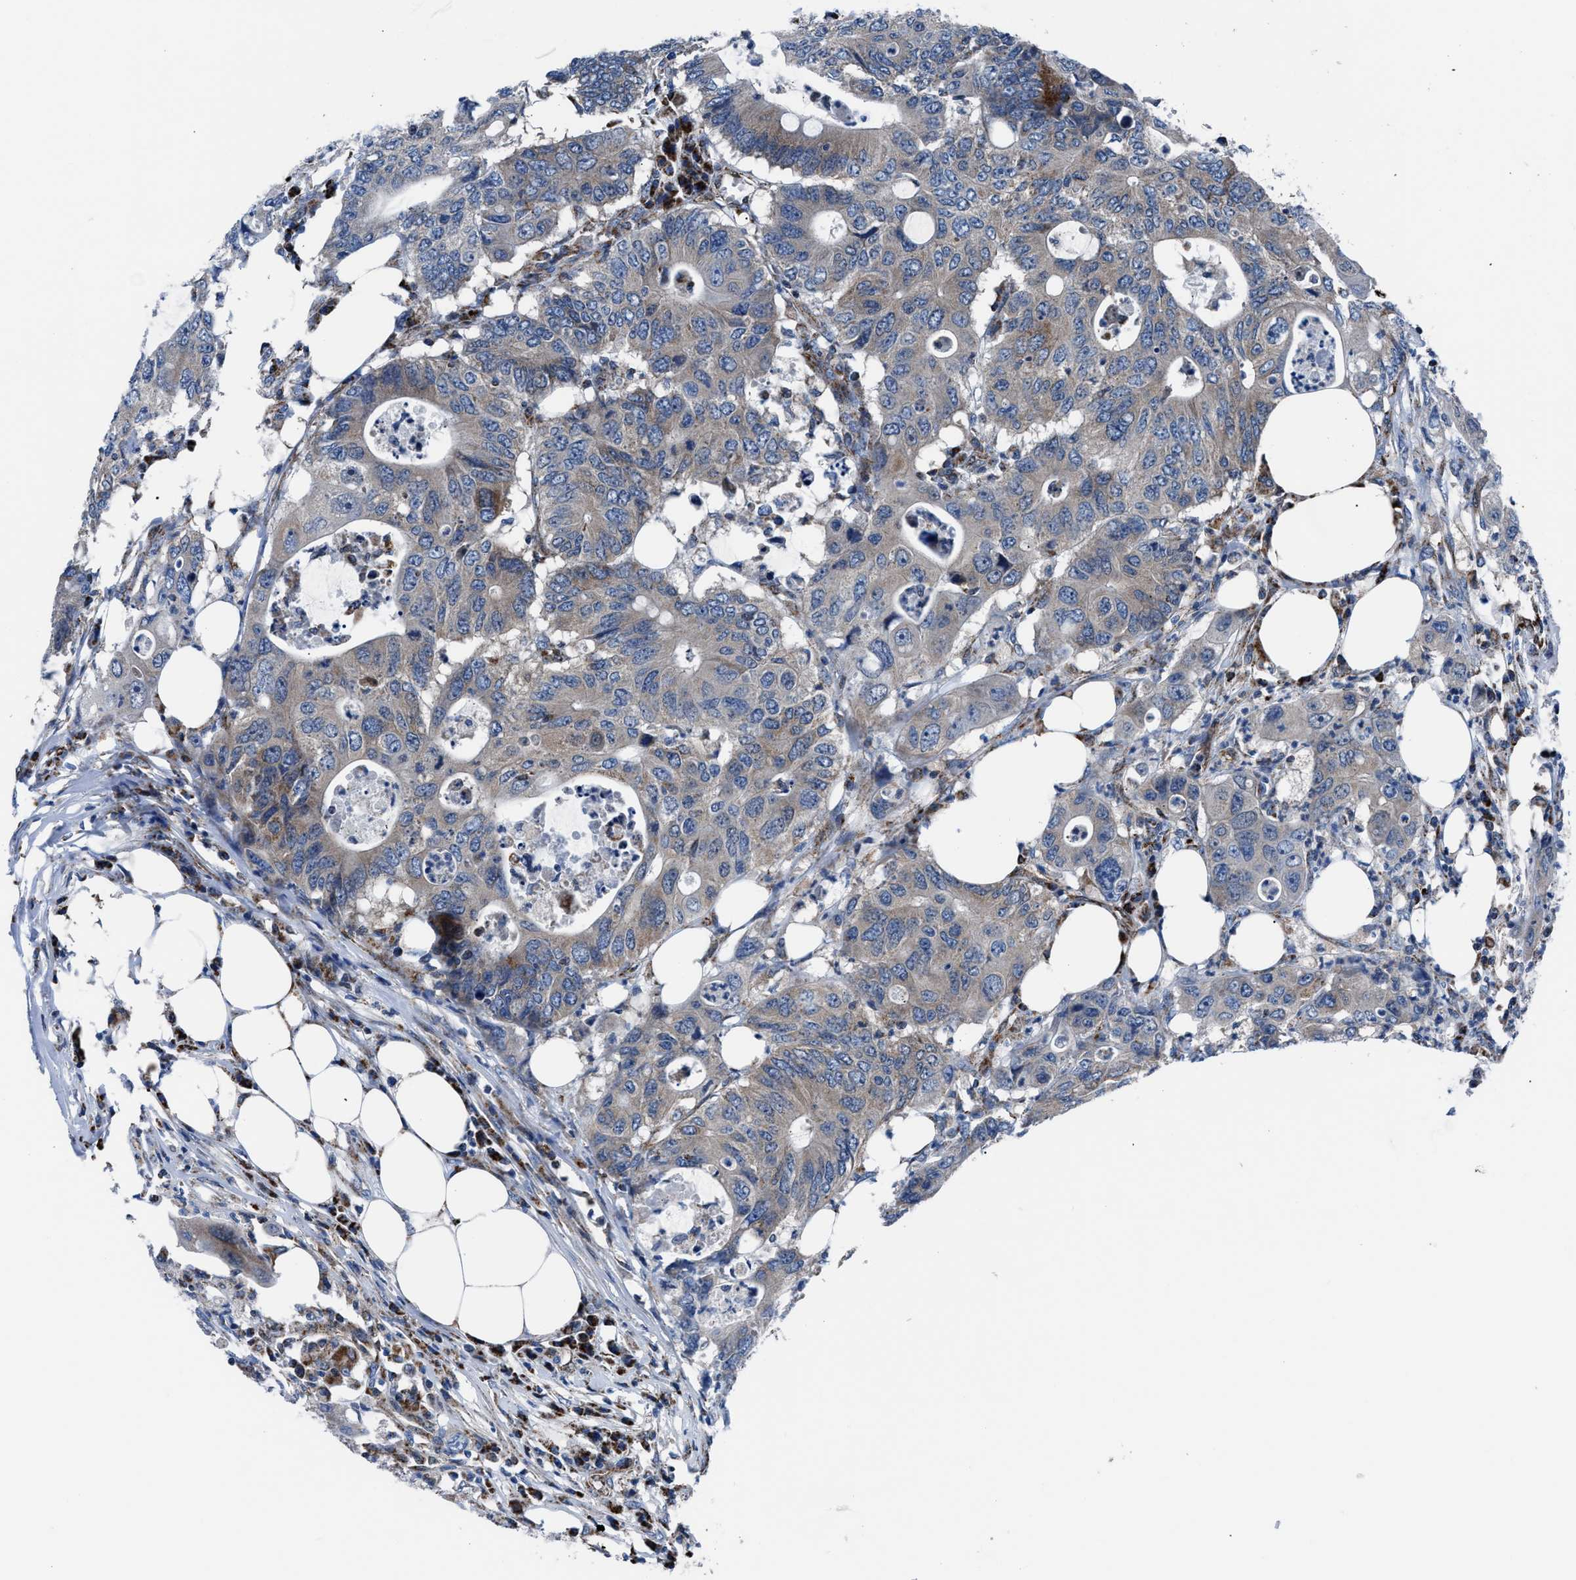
{"staining": {"intensity": "moderate", "quantity": "<25%", "location": "cytoplasmic/membranous"}, "tissue": "colorectal cancer", "cell_type": "Tumor cells", "image_type": "cancer", "snomed": [{"axis": "morphology", "description": "Adenocarcinoma, NOS"}, {"axis": "topography", "description": "Colon"}], "caption": "IHC of human colorectal cancer (adenocarcinoma) reveals low levels of moderate cytoplasmic/membranous expression in approximately <25% of tumor cells.", "gene": "LMO2", "patient": {"sex": "male", "age": 71}}